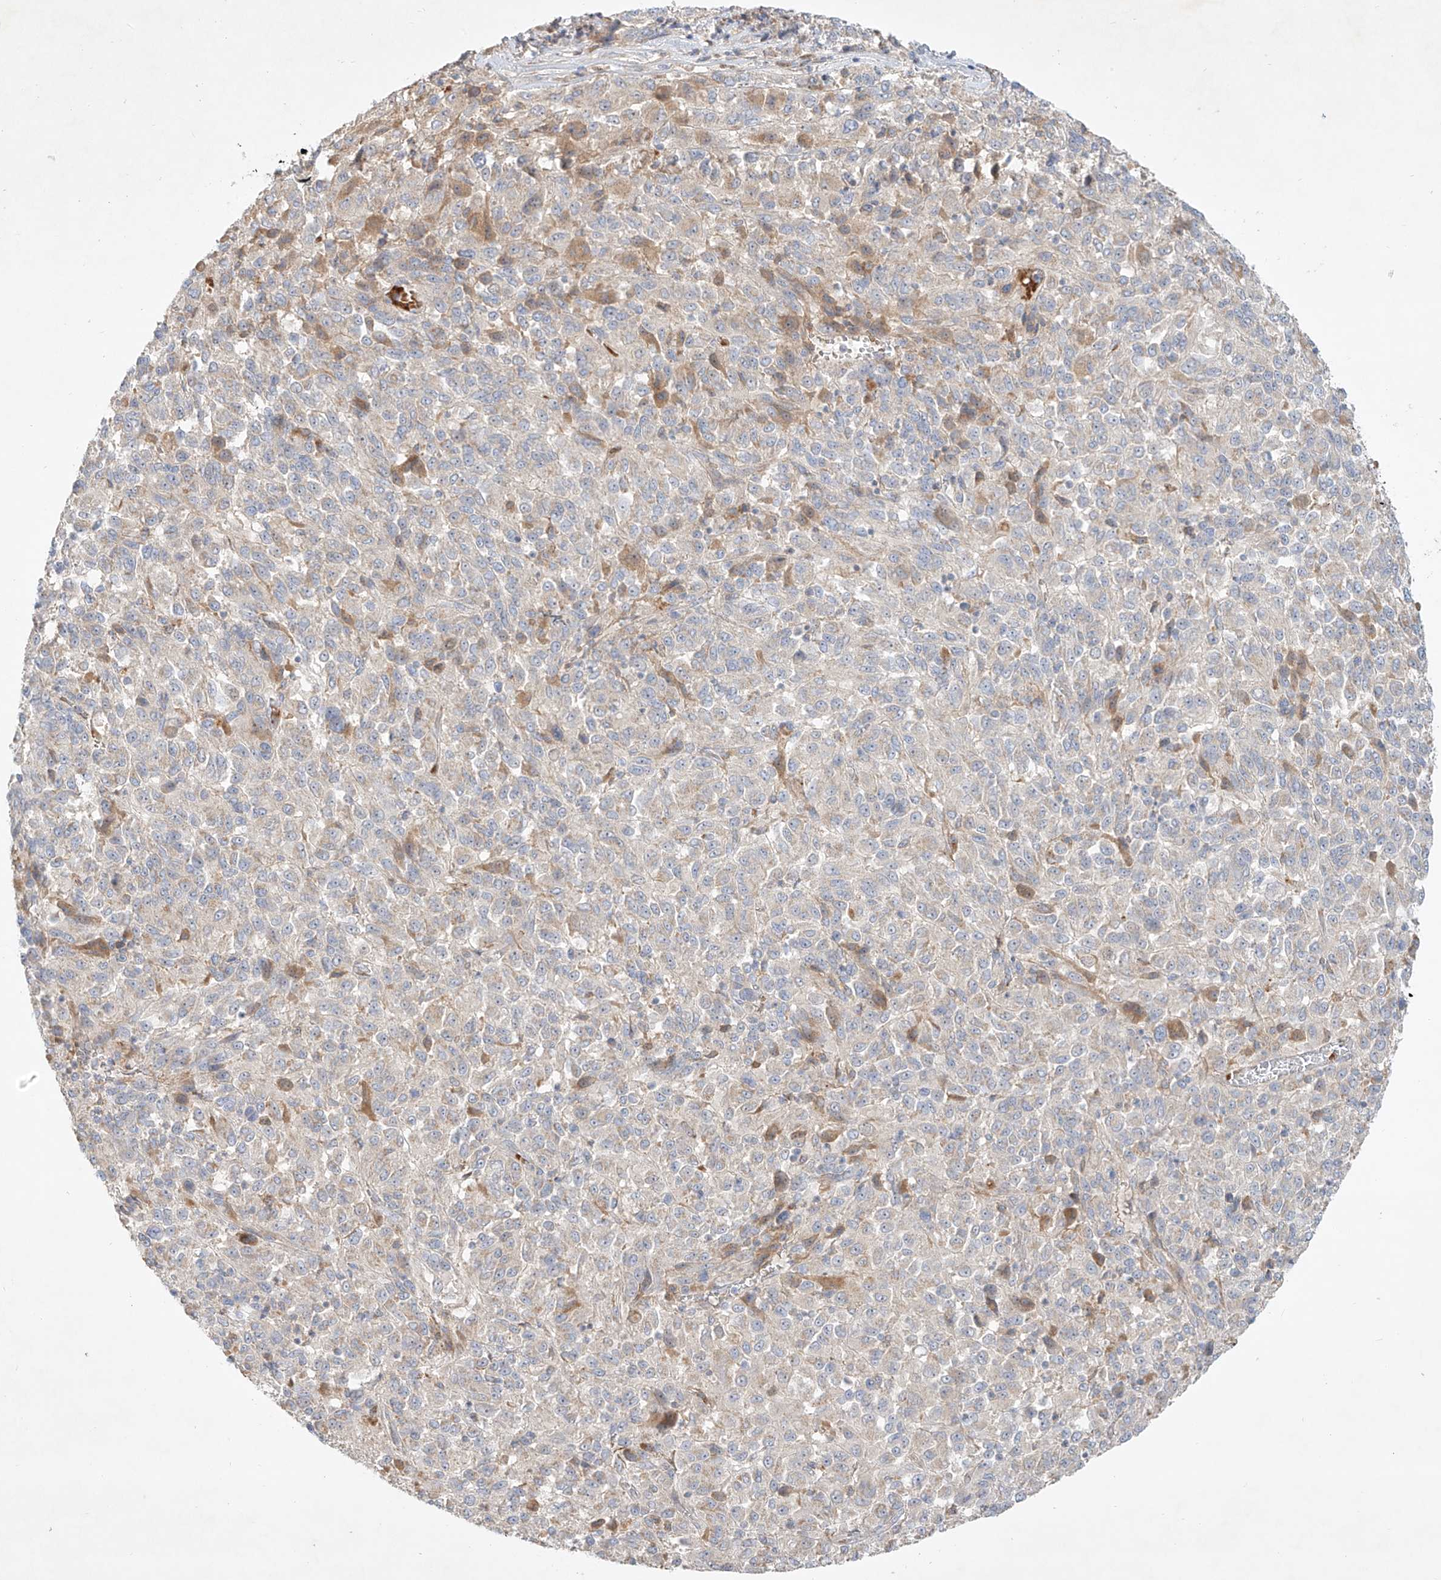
{"staining": {"intensity": "negative", "quantity": "none", "location": "none"}, "tissue": "melanoma", "cell_type": "Tumor cells", "image_type": "cancer", "snomed": [{"axis": "morphology", "description": "Malignant melanoma, Metastatic site"}, {"axis": "topography", "description": "Lung"}], "caption": "Malignant melanoma (metastatic site) was stained to show a protein in brown. There is no significant staining in tumor cells. (Brightfield microscopy of DAB immunohistochemistry at high magnification).", "gene": "KPNA7", "patient": {"sex": "male", "age": 64}}